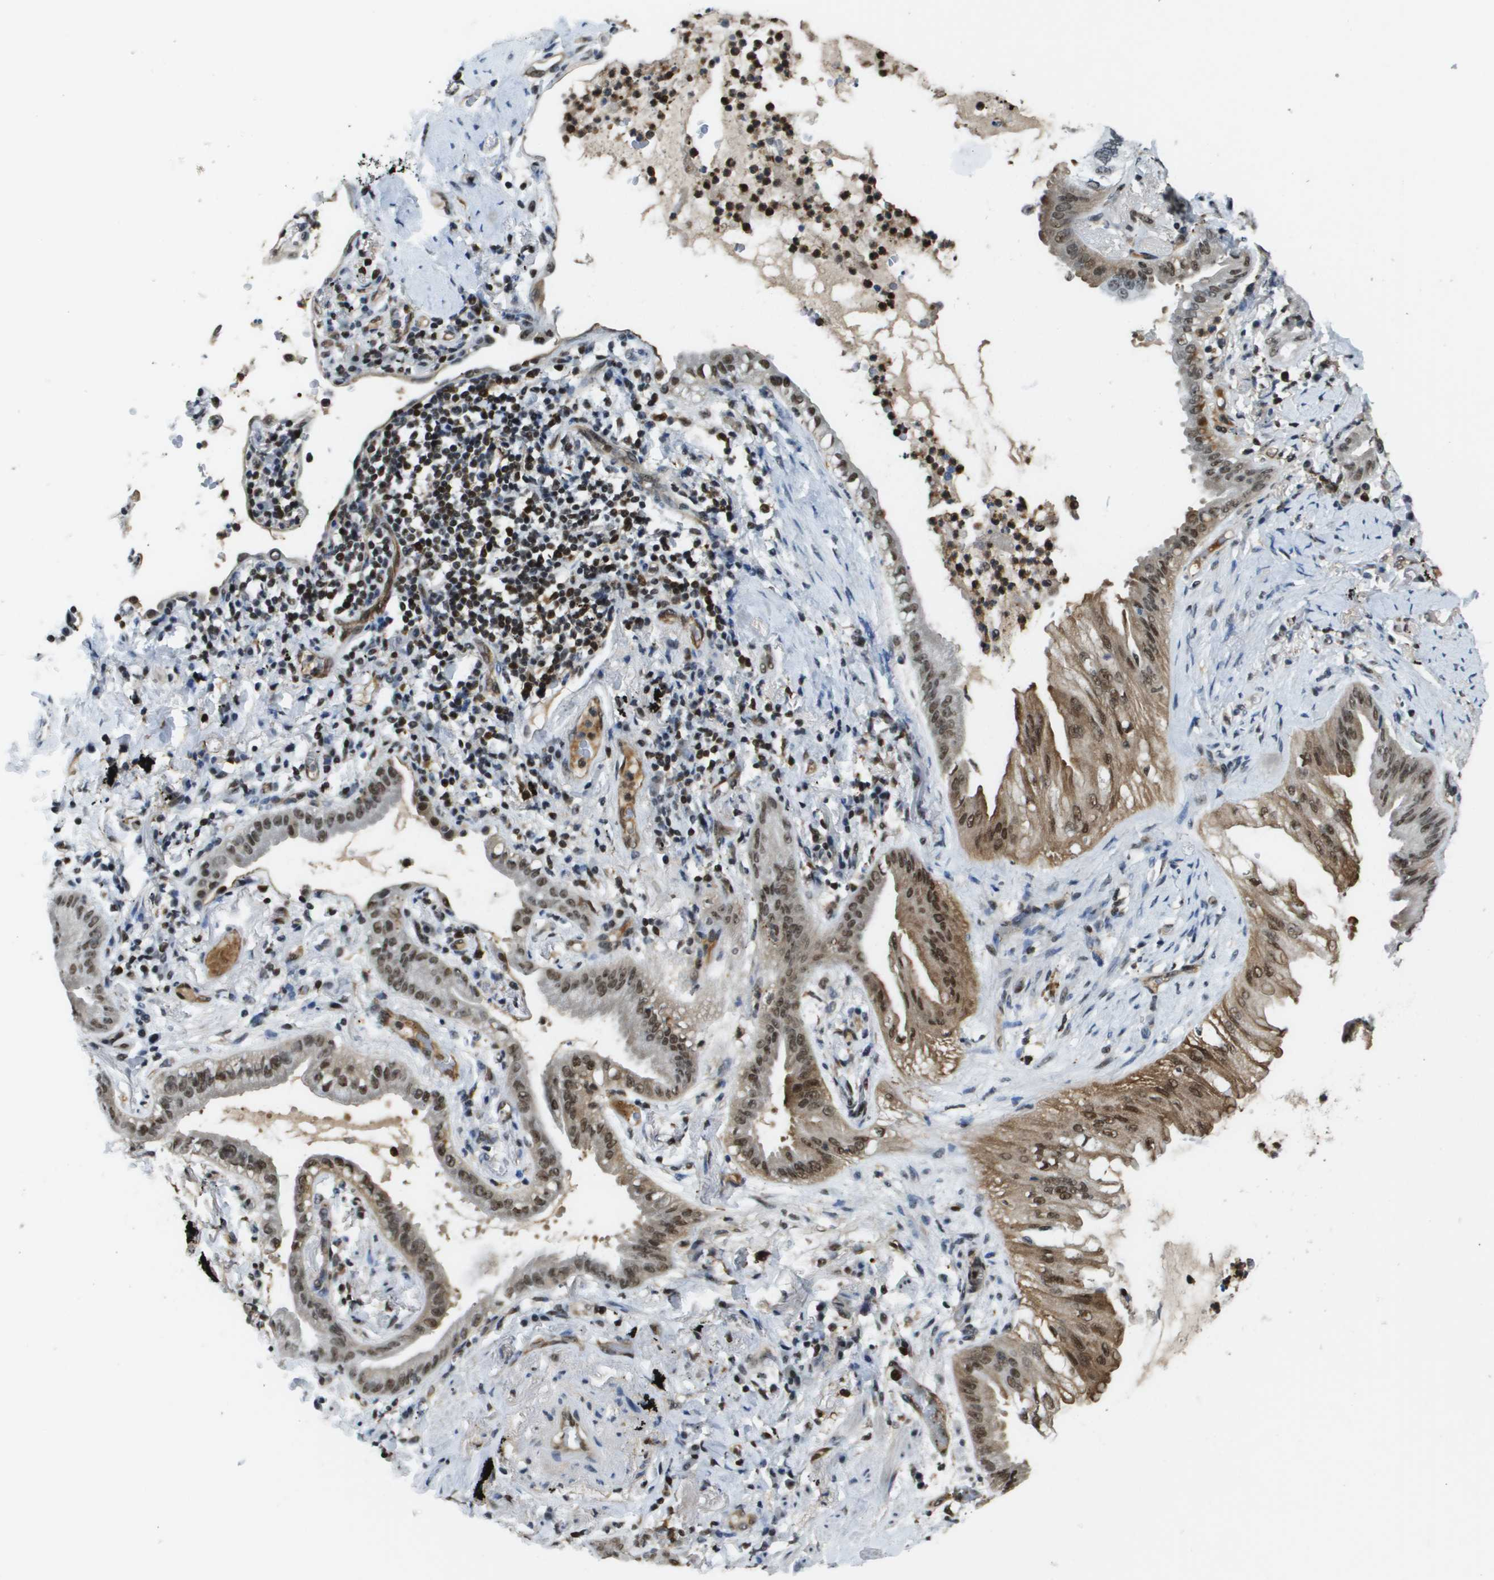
{"staining": {"intensity": "moderate", "quantity": ">75%", "location": "cytoplasmic/membranous,nuclear"}, "tissue": "lung cancer", "cell_type": "Tumor cells", "image_type": "cancer", "snomed": [{"axis": "morphology", "description": "Normal tissue, NOS"}, {"axis": "morphology", "description": "Adenocarcinoma, NOS"}, {"axis": "topography", "description": "Bronchus"}, {"axis": "topography", "description": "Lung"}], "caption": "This is a histology image of IHC staining of lung adenocarcinoma, which shows moderate staining in the cytoplasmic/membranous and nuclear of tumor cells.", "gene": "EP400", "patient": {"sex": "female", "age": 70}}